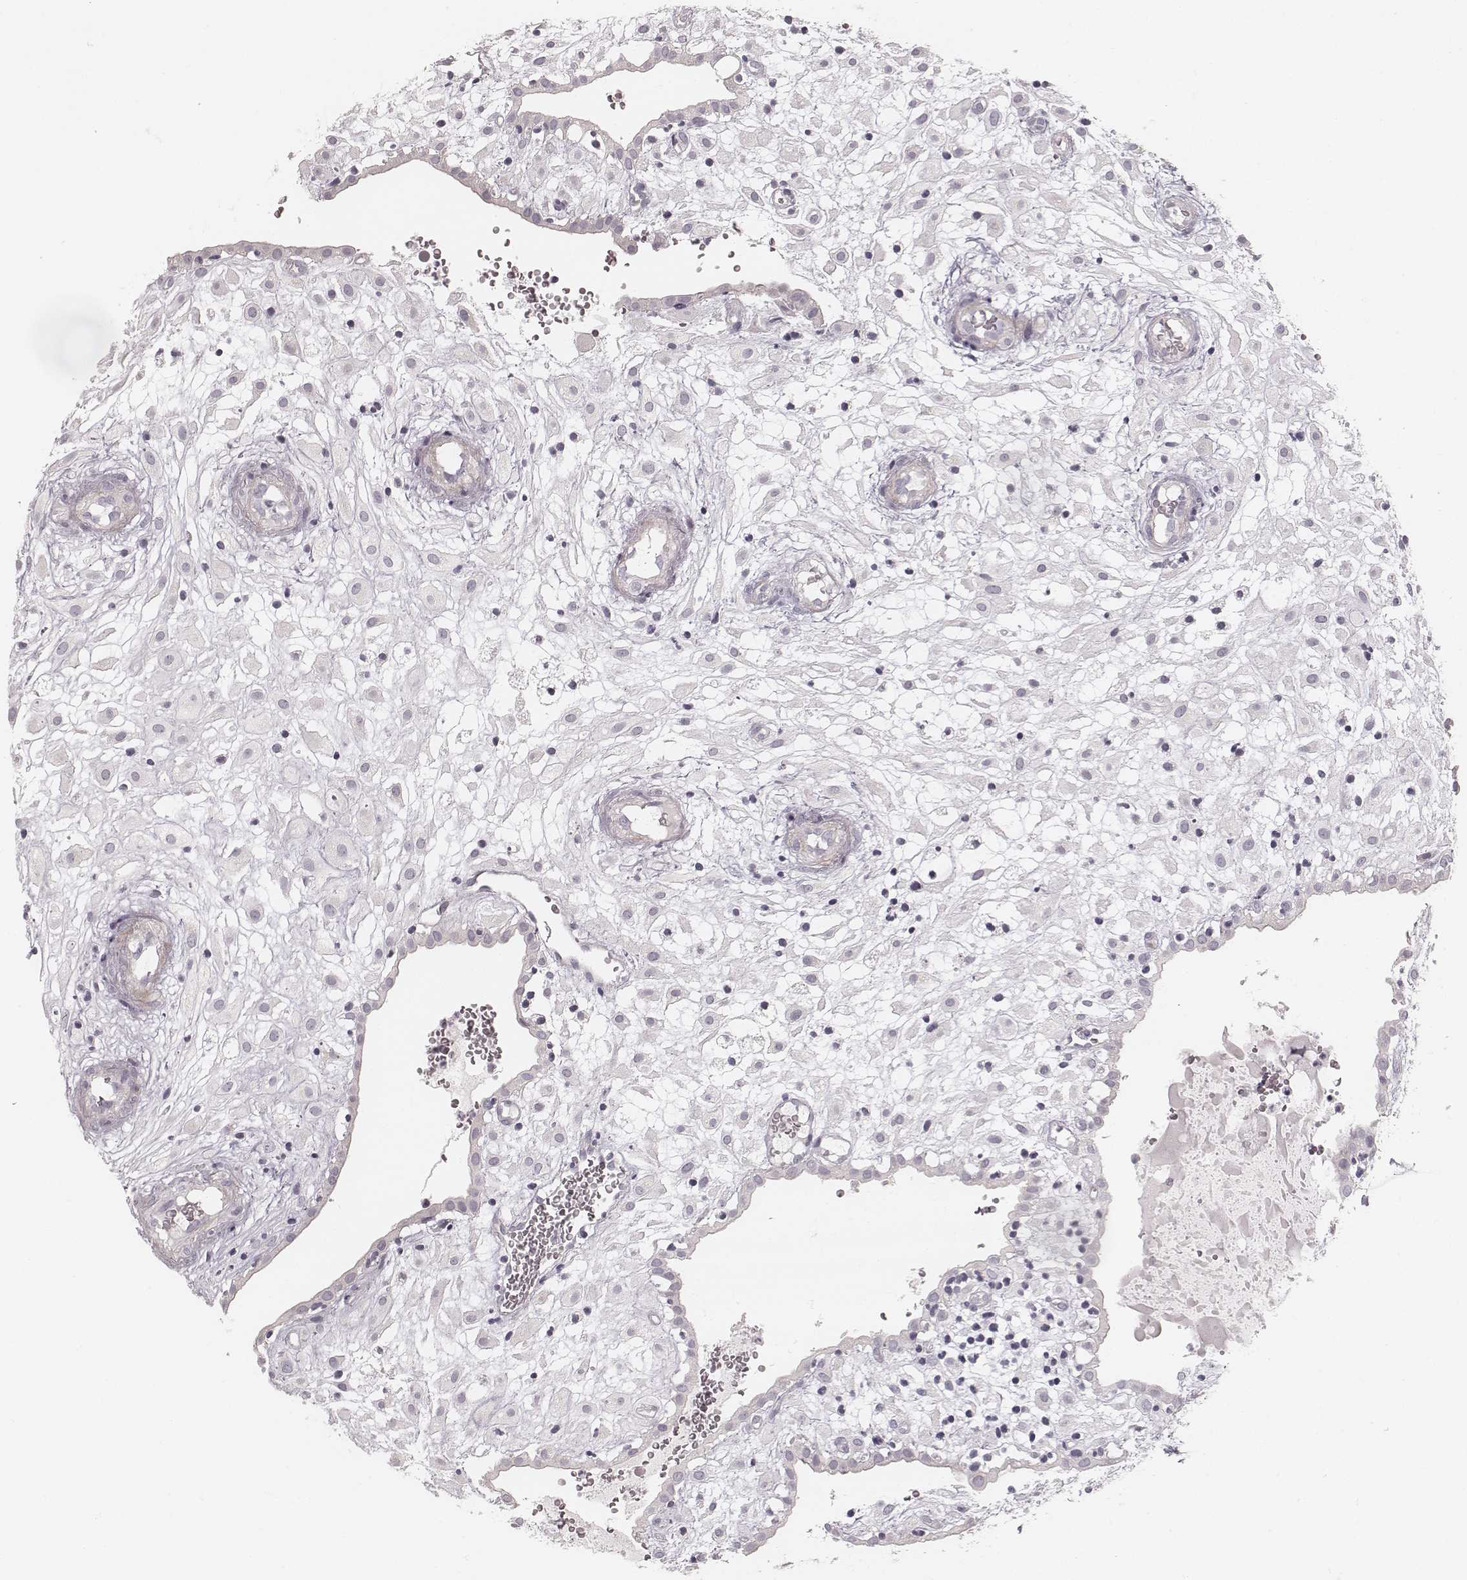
{"staining": {"intensity": "negative", "quantity": "none", "location": "none"}, "tissue": "placenta", "cell_type": "Decidual cells", "image_type": "normal", "snomed": [{"axis": "morphology", "description": "Normal tissue, NOS"}, {"axis": "topography", "description": "Placenta"}], "caption": "An immunohistochemistry (IHC) image of normal placenta is shown. There is no staining in decidual cells of placenta.", "gene": "SPATA24", "patient": {"sex": "female", "age": 24}}